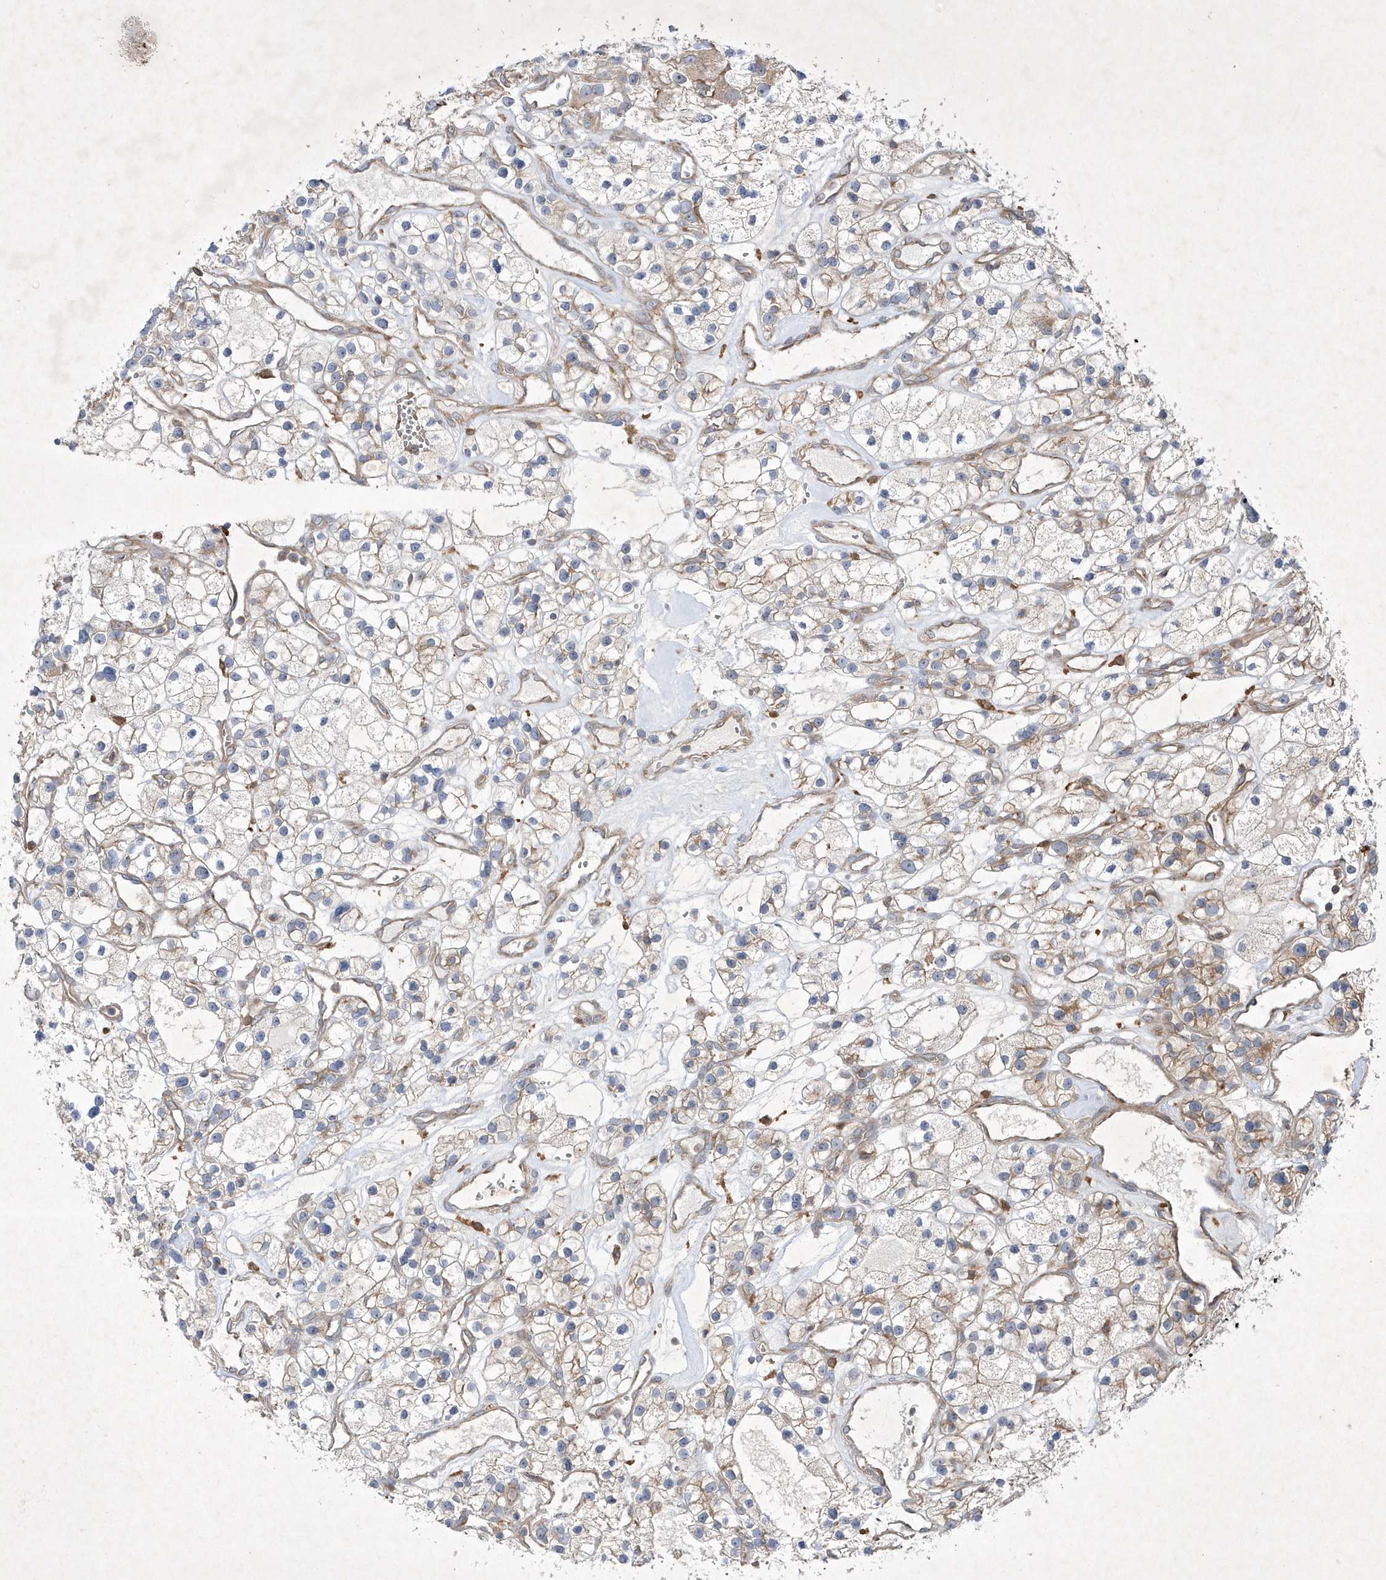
{"staining": {"intensity": "weak", "quantity": "25%-75%", "location": "cytoplasmic/membranous"}, "tissue": "renal cancer", "cell_type": "Tumor cells", "image_type": "cancer", "snomed": [{"axis": "morphology", "description": "Adenocarcinoma, NOS"}, {"axis": "topography", "description": "Kidney"}], "caption": "Renal cancer (adenocarcinoma) stained with a protein marker reveals weak staining in tumor cells.", "gene": "OPA1", "patient": {"sex": "female", "age": 57}}